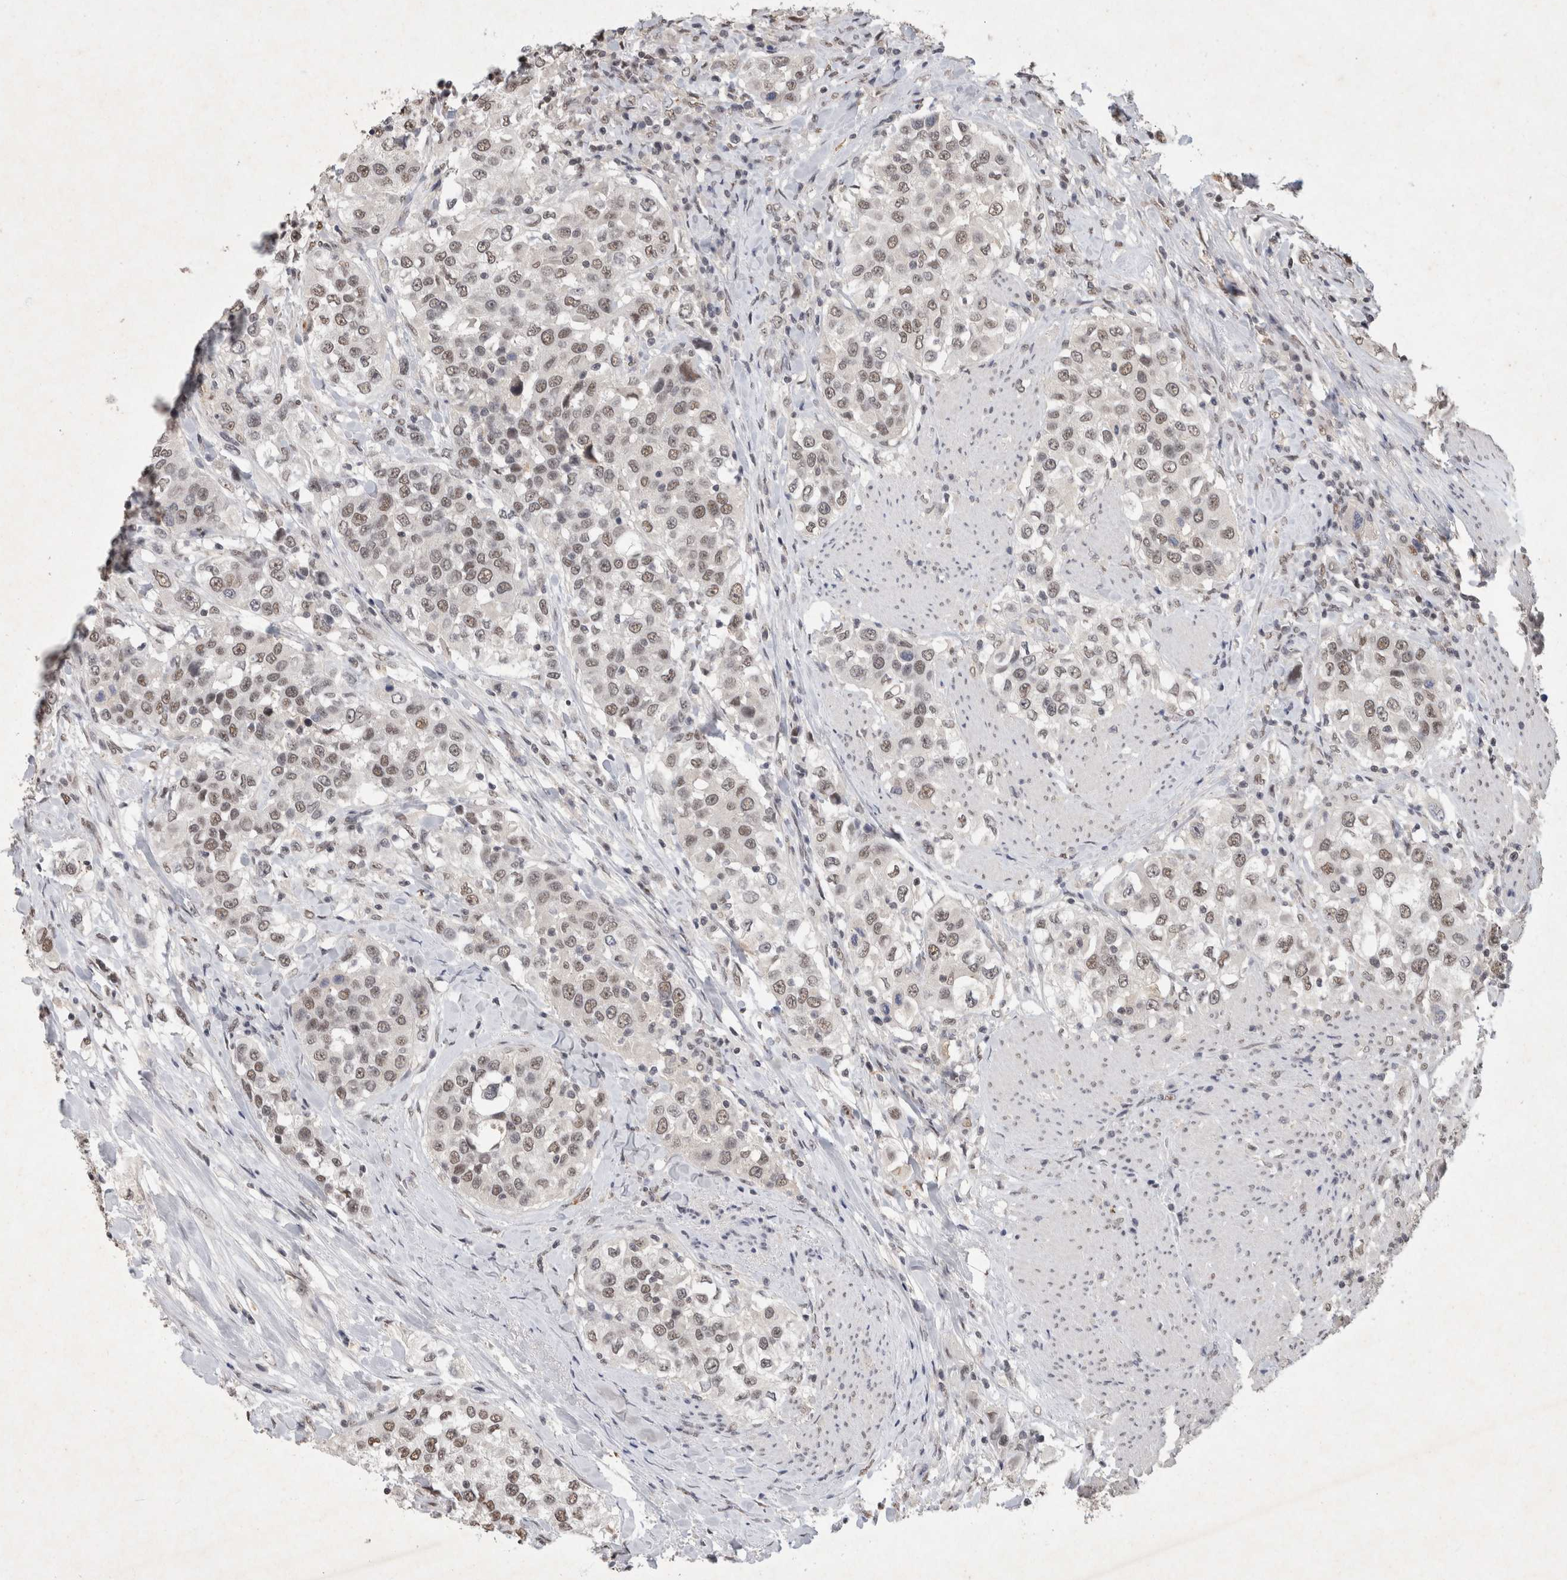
{"staining": {"intensity": "weak", "quantity": ">75%", "location": "nuclear"}, "tissue": "urothelial cancer", "cell_type": "Tumor cells", "image_type": "cancer", "snomed": [{"axis": "morphology", "description": "Urothelial carcinoma, High grade"}, {"axis": "topography", "description": "Urinary bladder"}], "caption": "IHC image of high-grade urothelial carcinoma stained for a protein (brown), which exhibits low levels of weak nuclear expression in about >75% of tumor cells.", "gene": "XRCC5", "patient": {"sex": "female", "age": 80}}